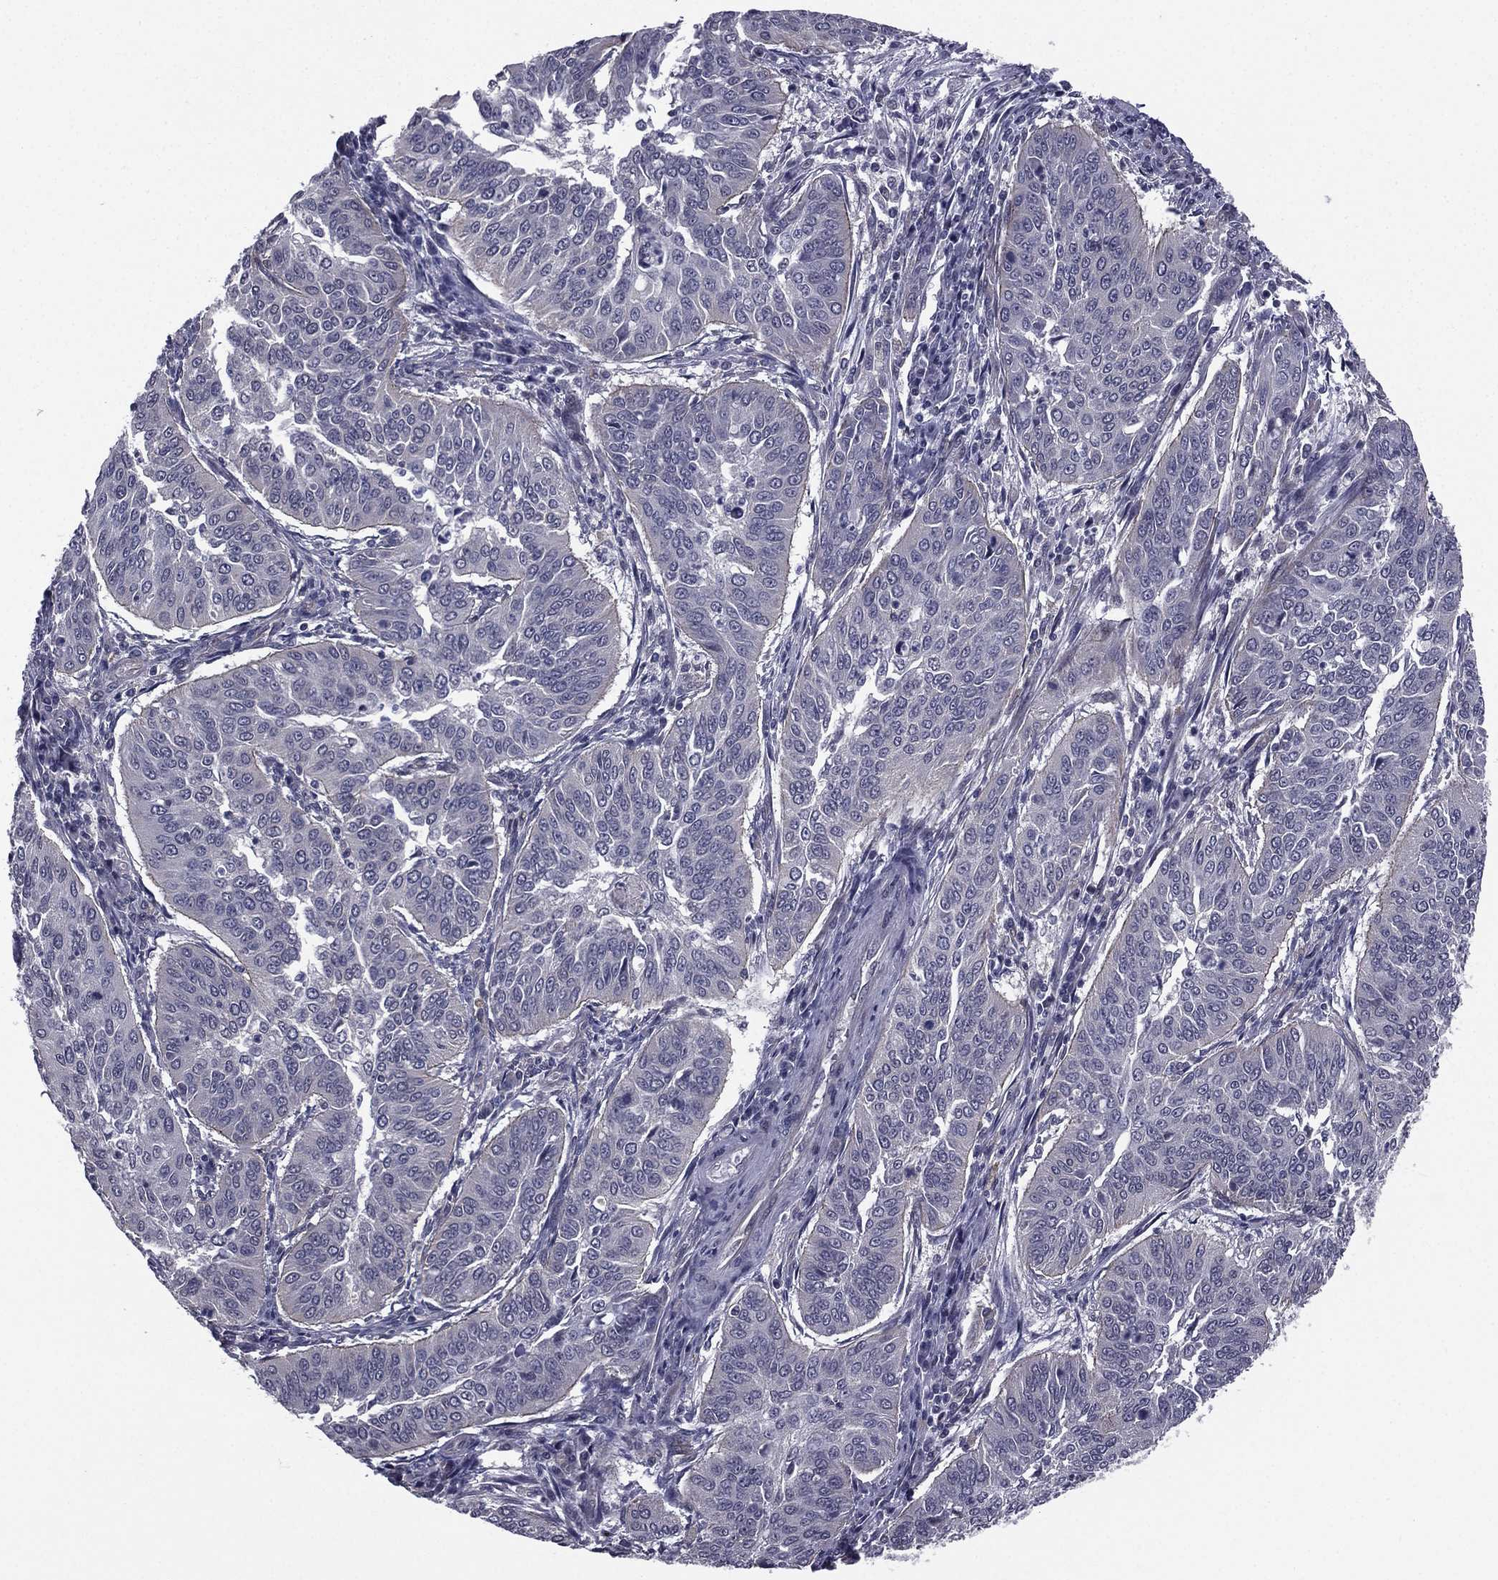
{"staining": {"intensity": "negative", "quantity": "none", "location": "none"}, "tissue": "cervical cancer", "cell_type": "Tumor cells", "image_type": "cancer", "snomed": [{"axis": "morphology", "description": "Normal tissue, NOS"}, {"axis": "morphology", "description": "Squamous cell carcinoma, NOS"}, {"axis": "topography", "description": "Cervix"}], "caption": "An immunohistochemistry (IHC) histopathology image of cervical cancer is shown. There is no staining in tumor cells of cervical cancer.", "gene": "ACTRT2", "patient": {"sex": "female", "age": 39}}